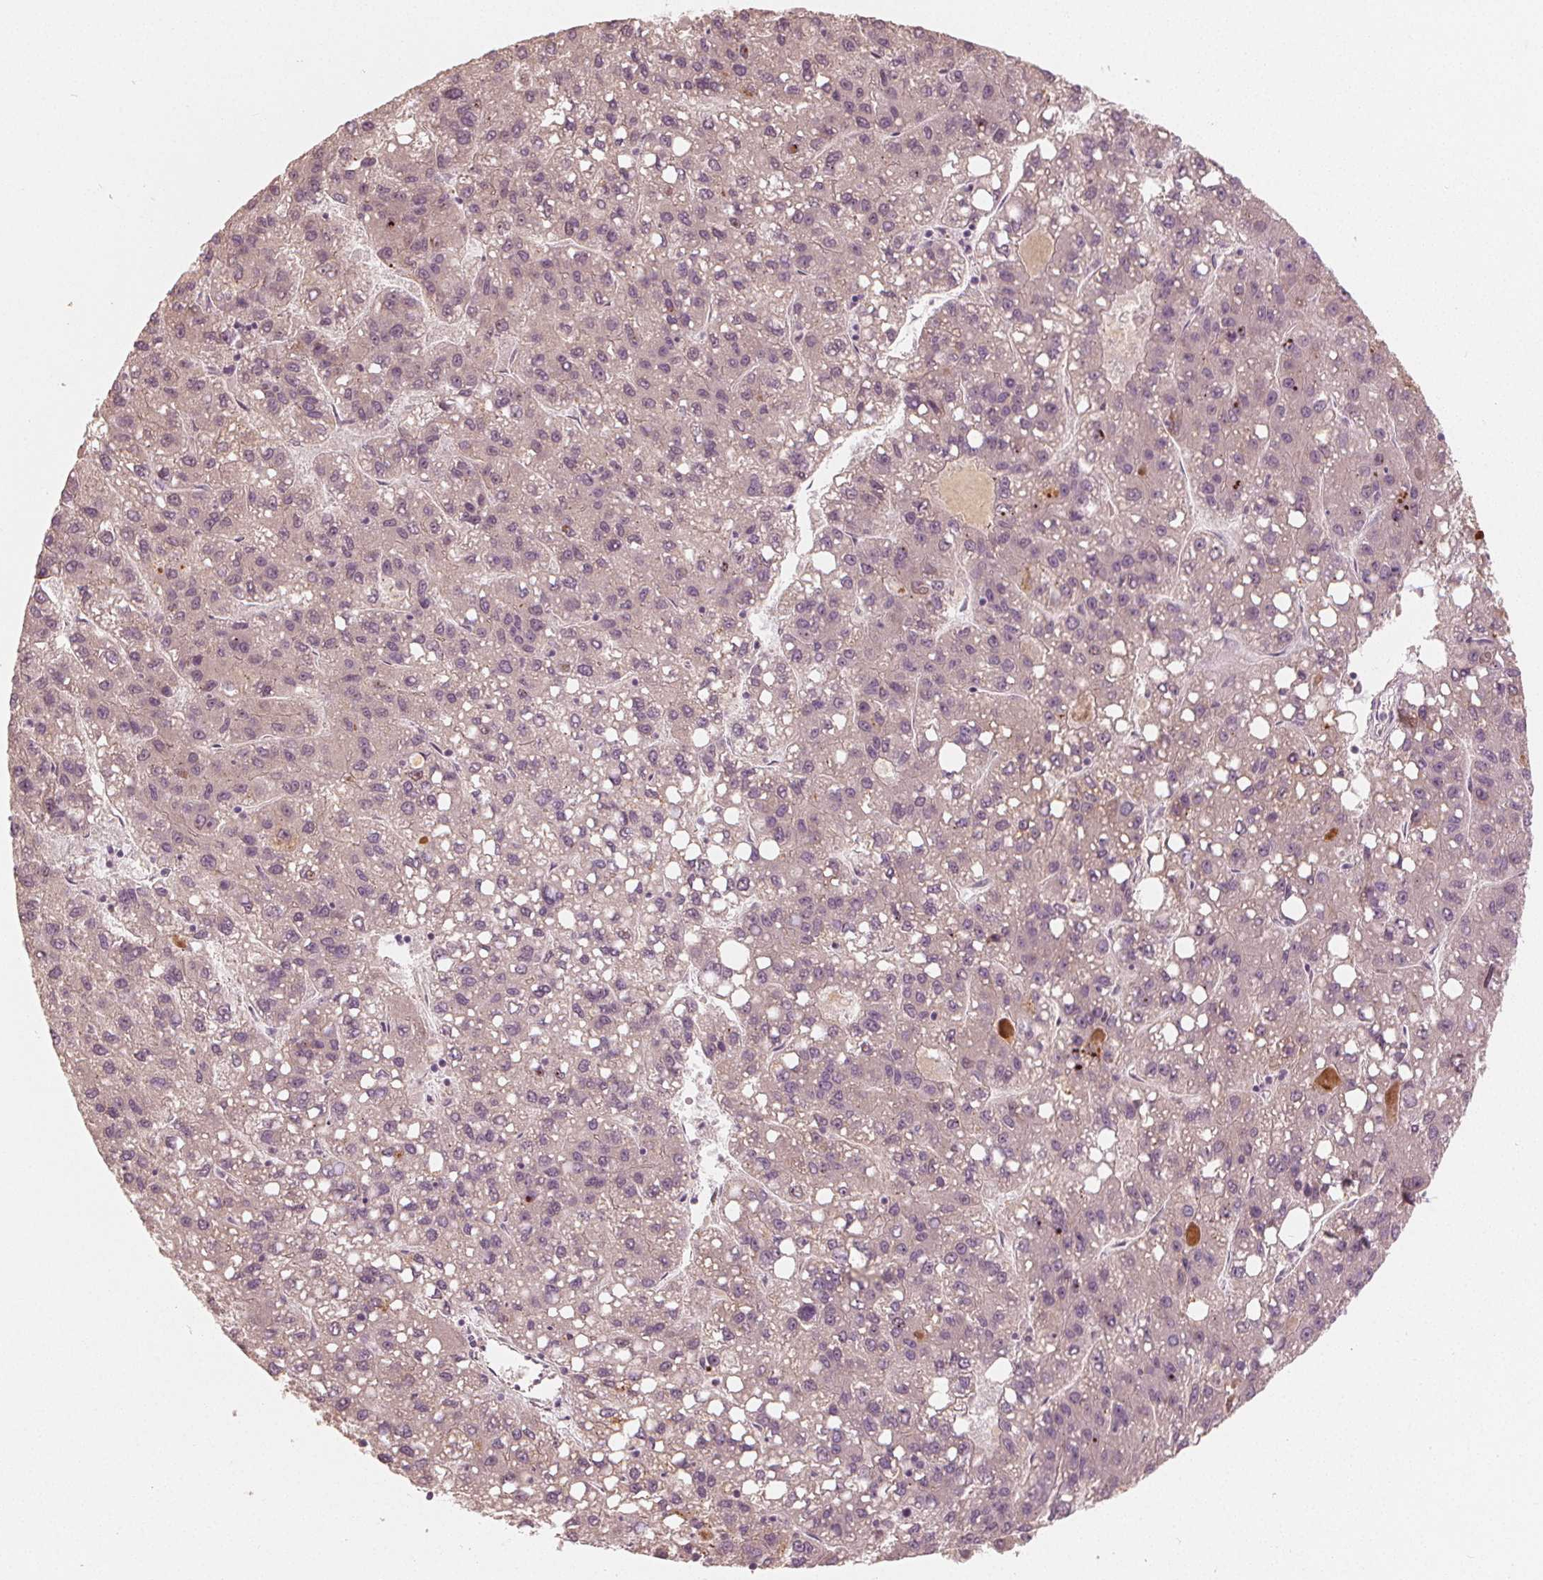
{"staining": {"intensity": "negative", "quantity": "none", "location": "none"}, "tissue": "liver cancer", "cell_type": "Tumor cells", "image_type": "cancer", "snomed": [{"axis": "morphology", "description": "Carcinoma, Hepatocellular, NOS"}, {"axis": "topography", "description": "Liver"}], "caption": "IHC of liver hepatocellular carcinoma demonstrates no staining in tumor cells.", "gene": "CLBA1", "patient": {"sex": "female", "age": 82}}